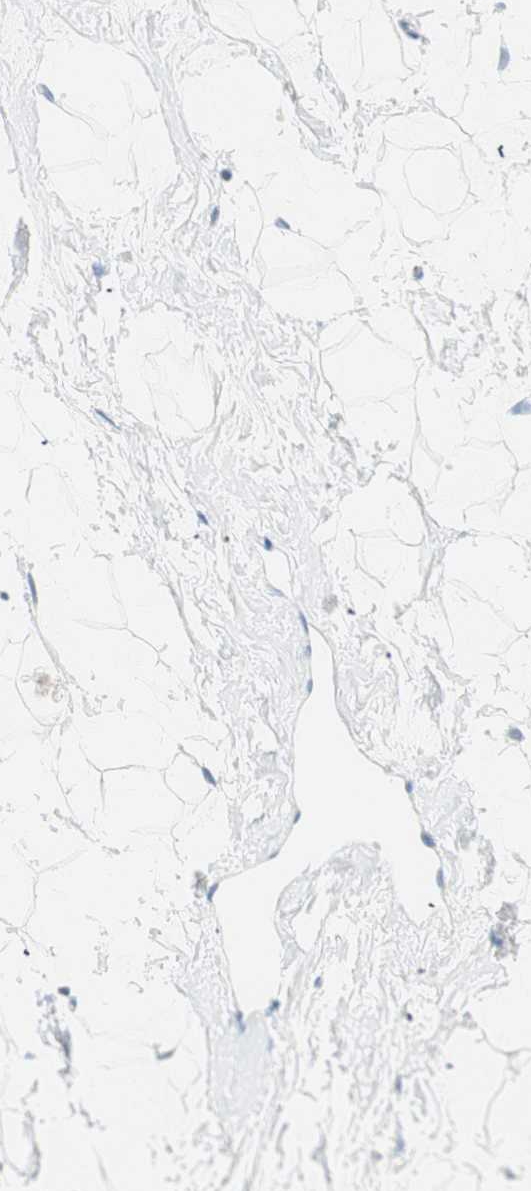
{"staining": {"intensity": "negative", "quantity": "none", "location": "none"}, "tissue": "breast", "cell_type": "Adipocytes", "image_type": "normal", "snomed": [{"axis": "morphology", "description": "Normal tissue, NOS"}, {"axis": "topography", "description": "Breast"}], "caption": "Adipocytes show no significant protein positivity in normal breast.", "gene": "HPGD", "patient": {"sex": "female", "age": 23}}